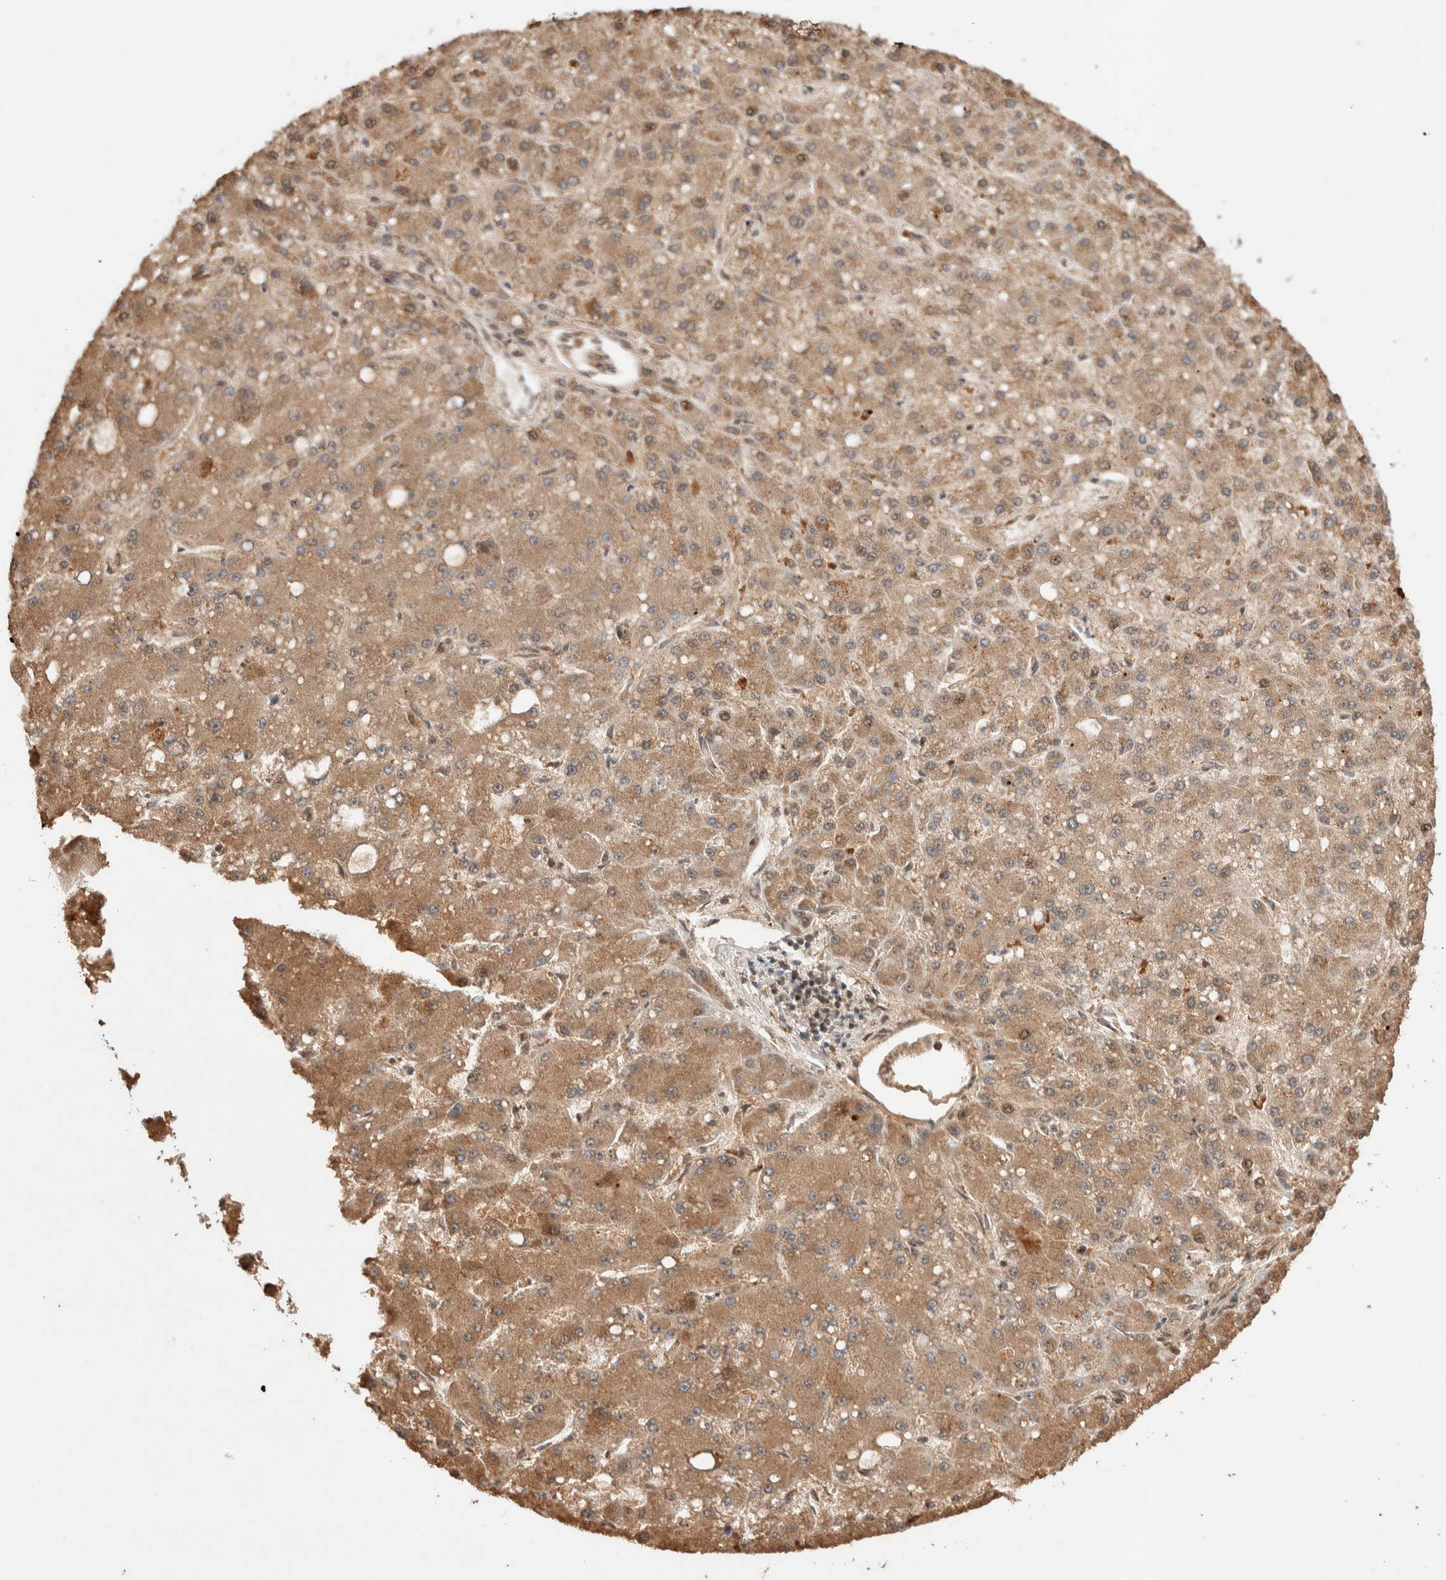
{"staining": {"intensity": "moderate", "quantity": ">75%", "location": "cytoplasmic/membranous"}, "tissue": "liver cancer", "cell_type": "Tumor cells", "image_type": "cancer", "snomed": [{"axis": "morphology", "description": "Carcinoma, Hepatocellular, NOS"}, {"axis": "topography", "description": "Liver"}], "caption": "Human liver hepatocellular carcinoma stained with a brown dye displays moderate cytoplasmic/membranous positive expression in about >75% of tumor cells.", "gene": "TPR", "patient": {"sex": "male", "age": 67}}